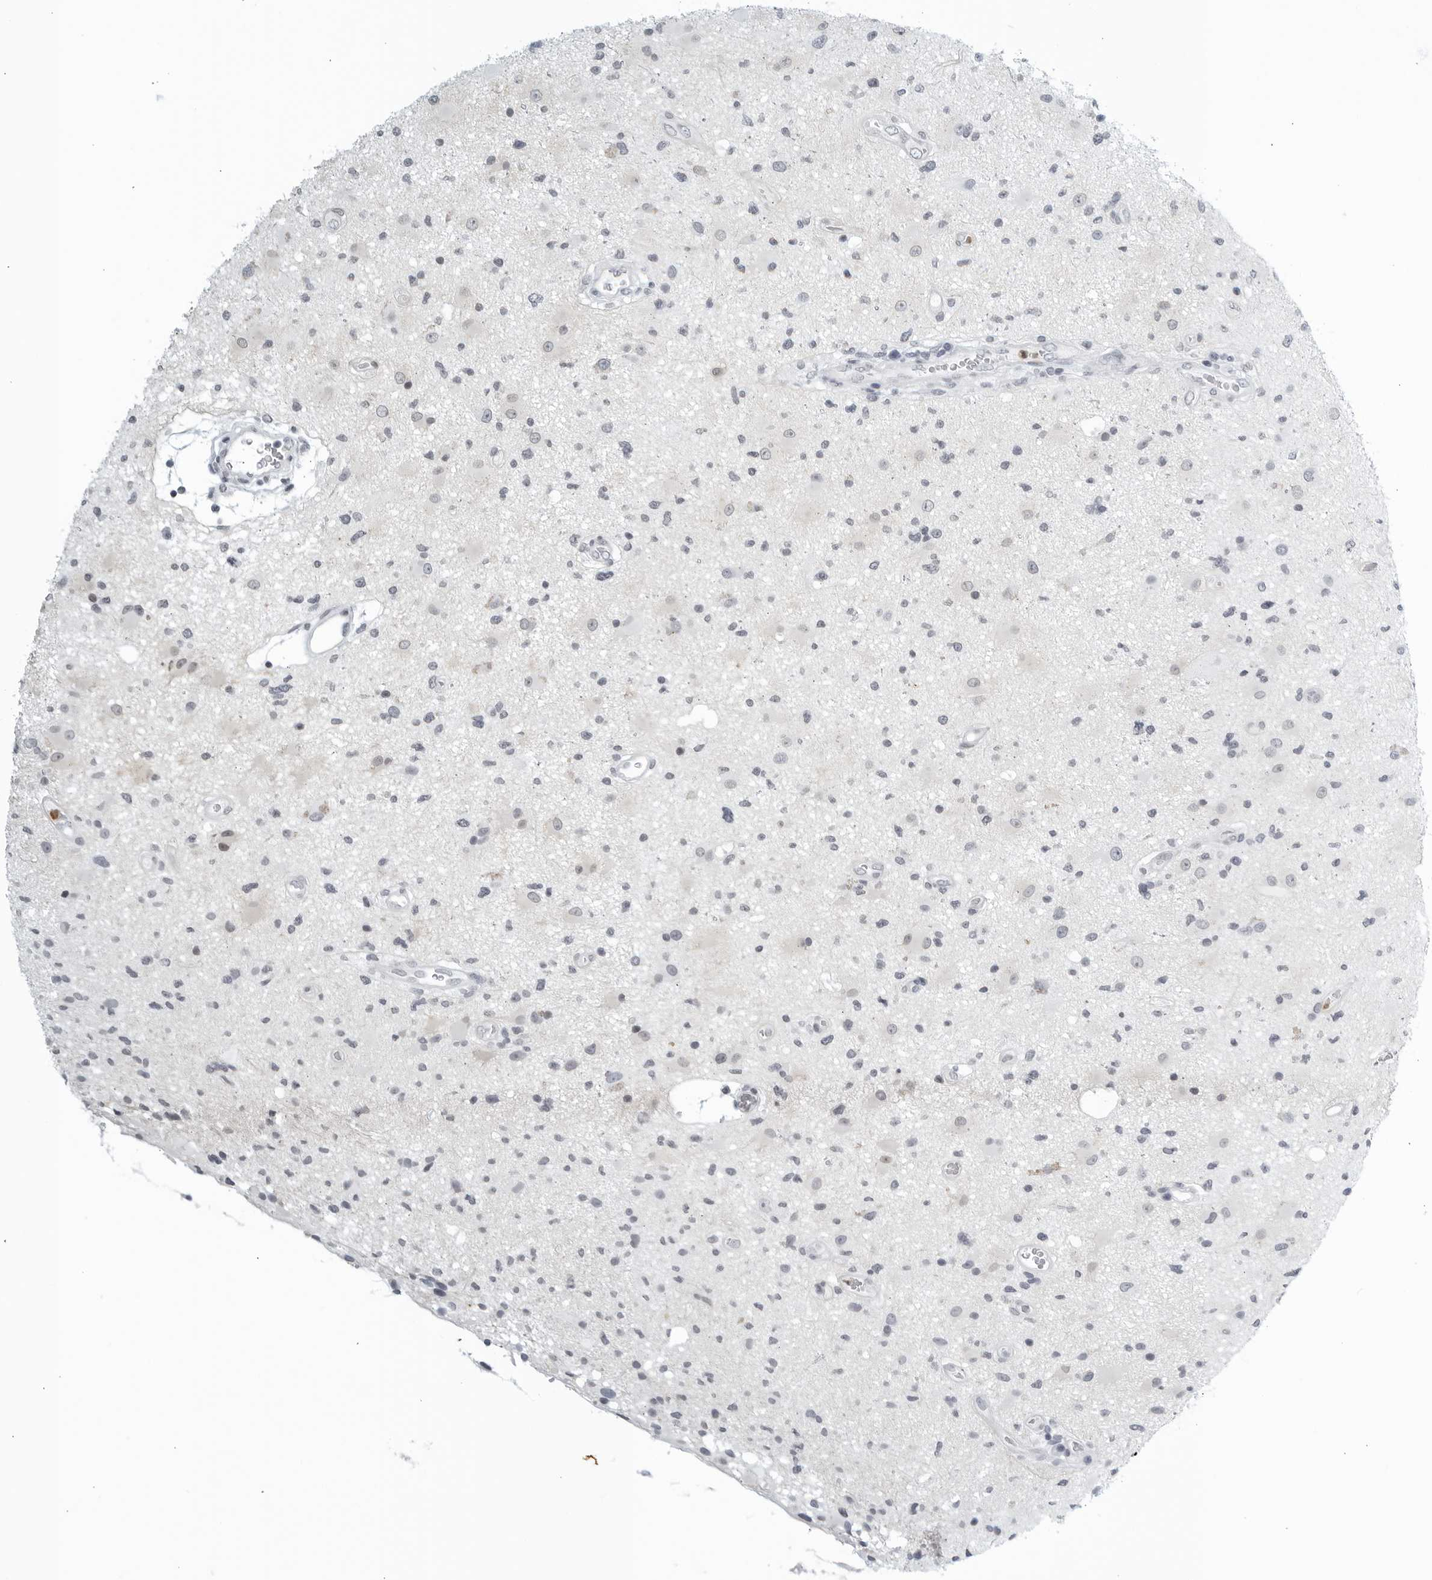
{"staining": {"intensity": "negative", "quantity": "none", "location": "none"}, "tissue": "glioma", "cell_type": "Tumor cells", "image_type": "cancer", "snomed": [{"axis": "morphology", "description": "Glioma, malignant, High grade"}, {"axis": "topography", "description": "Brain"}], "caption": "IHC micrograph of neoplastic tissue: human glioma stained with DAB shows no significant protein expression in tumor cells. Nuclei are stained in blue.", "gene": "KLK7", "patient": {"sex": "male", "age": 33}}